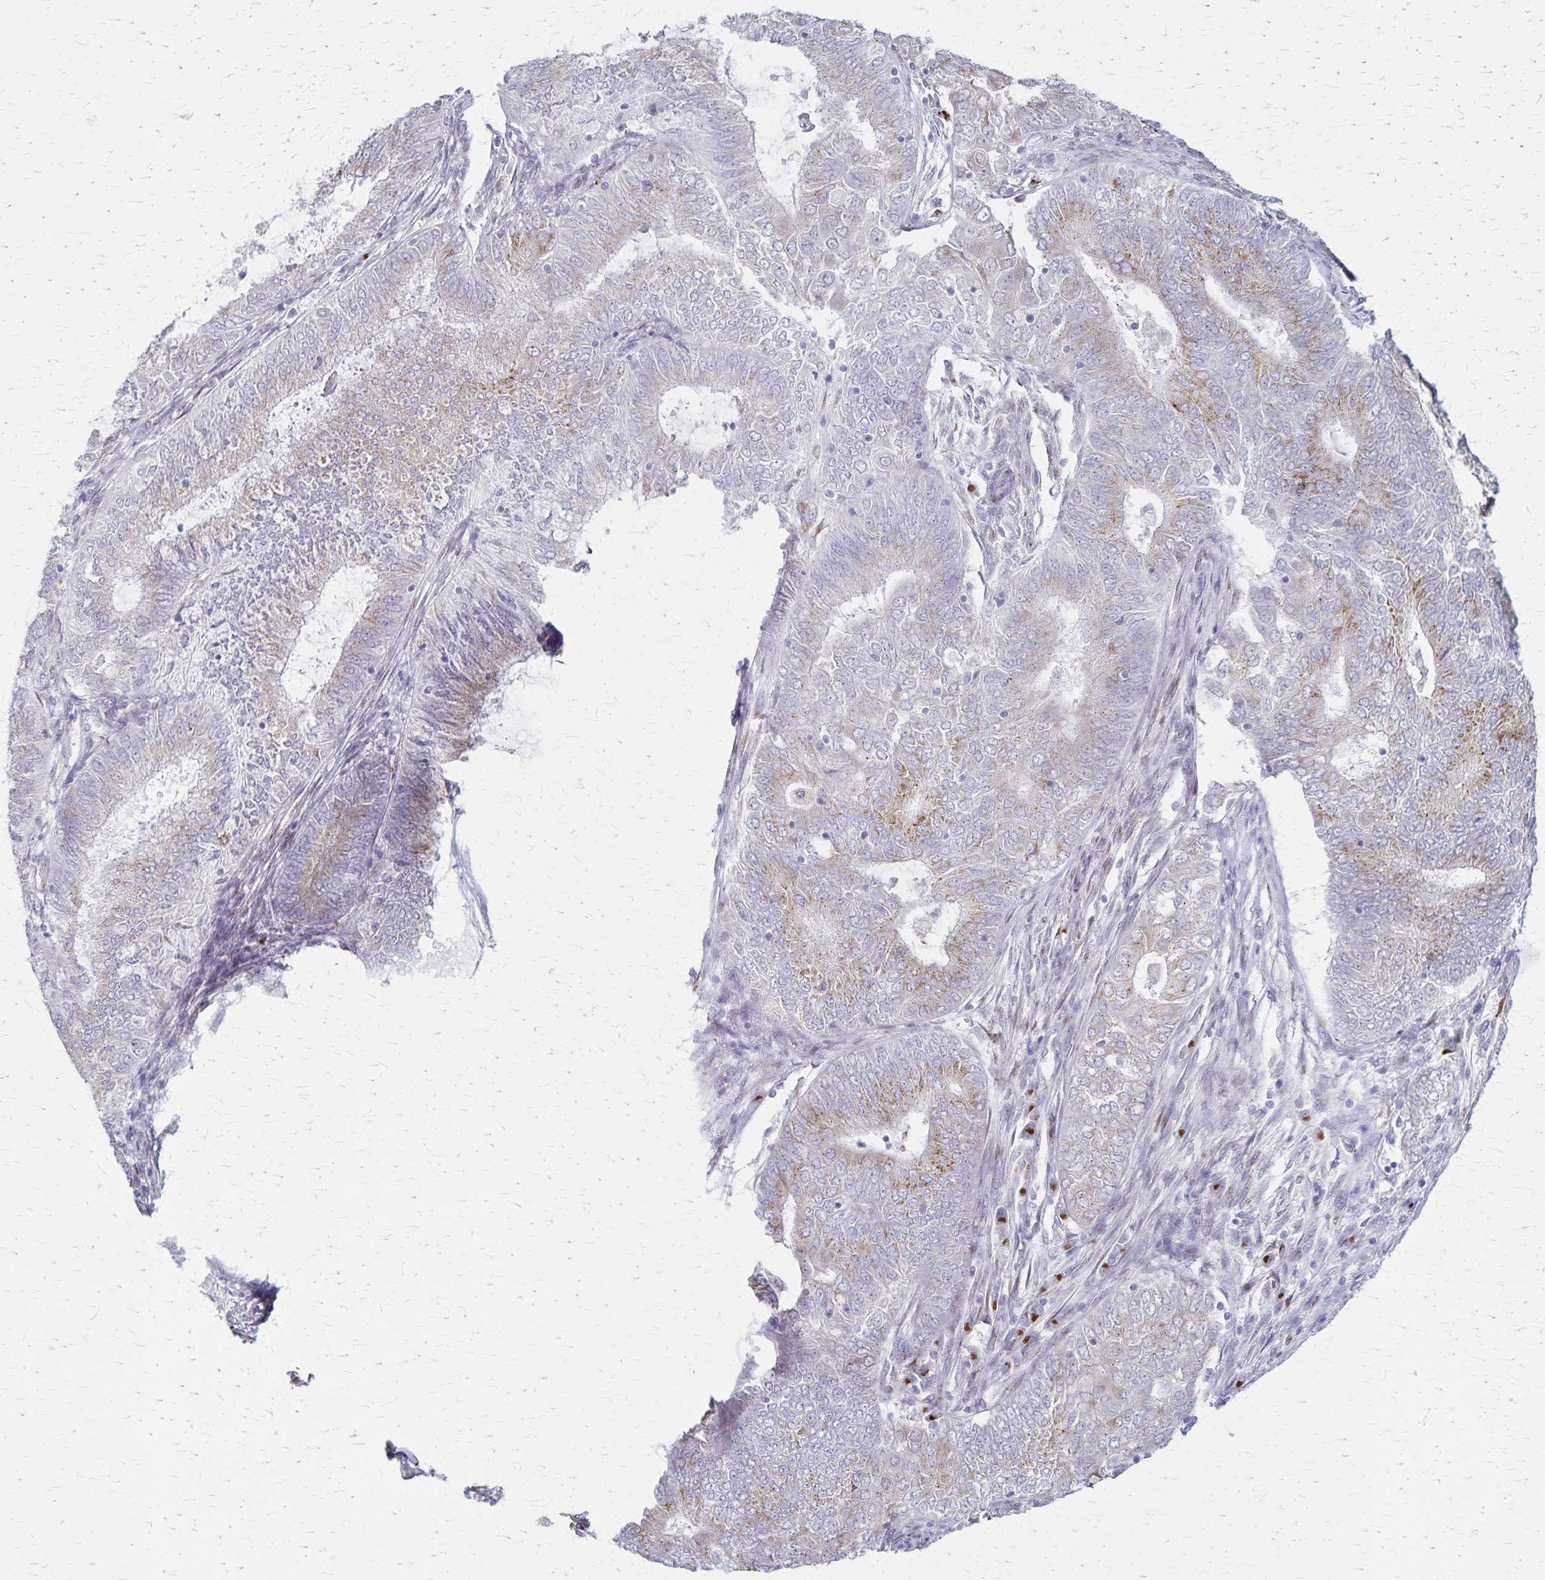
{"staining": {"intensity": "moderate", "quantity": "<25%", "location": "cytoplasmic/membranous"}, "tissue": "endometrial cancer", "cell_type": "Tumor cells", "image_type": "cancer", "snomed": [{"axis": "morphology", "description": "Adenocarcinoma, NOS"}, {"axis": "topography", "description": "Endometrium"}], "caption": "Human endometrial cancer (adenocarcinoma) stained with a protein marker shows moderate staining in tumor cells.", "gene": "MCFD2", "patient": {"sex": "female", "age": 62}}